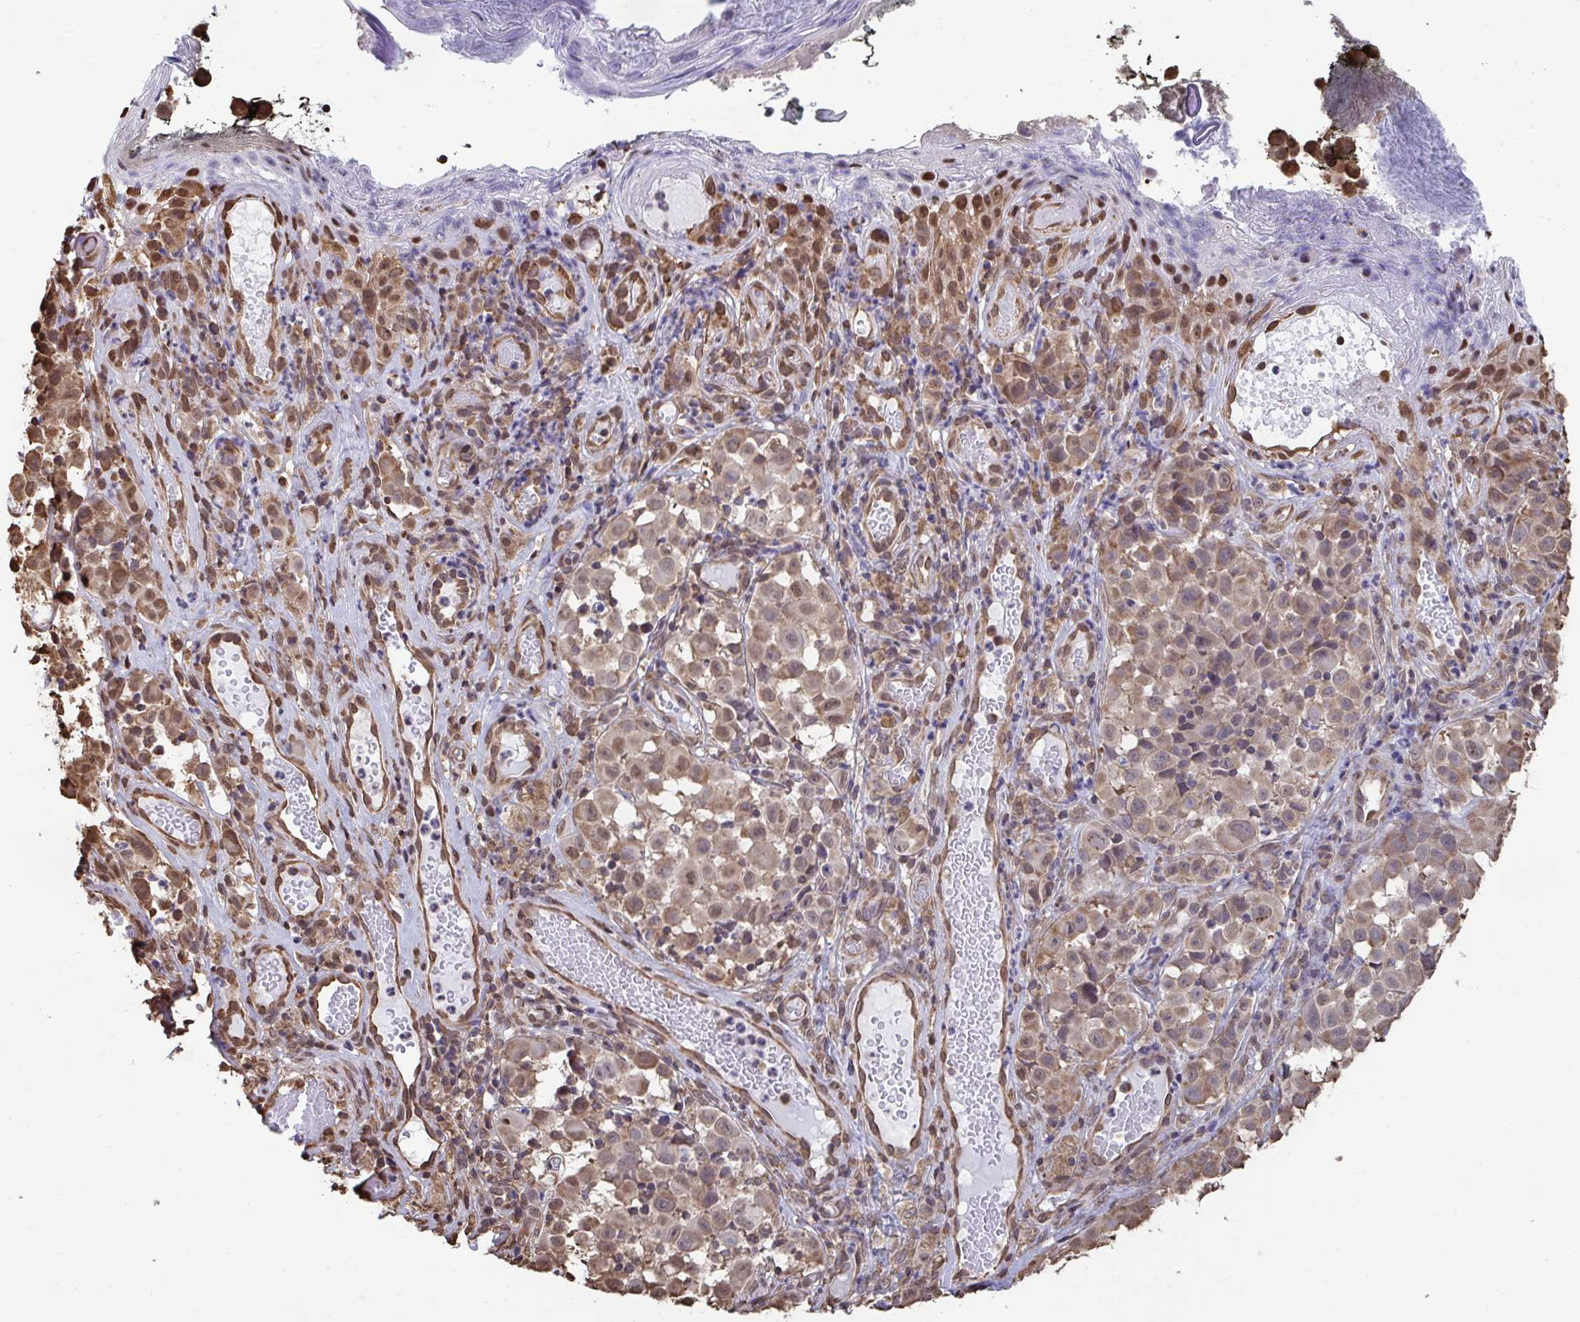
{"staining": {"intensity": "moderate", "quantity": ">75%", "location": "cytoplasmic/membranous,nuclear"}, "tissue": "melanoma", "cell_type": "Tumor cells", "image_type": "cancer", "snomed": [{"axis": "morphology", "description": "Malignant melanoma, NOS"}, {"axis": "topography", "description": "Skin"}], "caption": "Malignant melanoma stained with a protein marker shows moderate staining in tumor cells.", "gene": "SYNCRIP", "patient": {"sex": "male", "age": 64}}